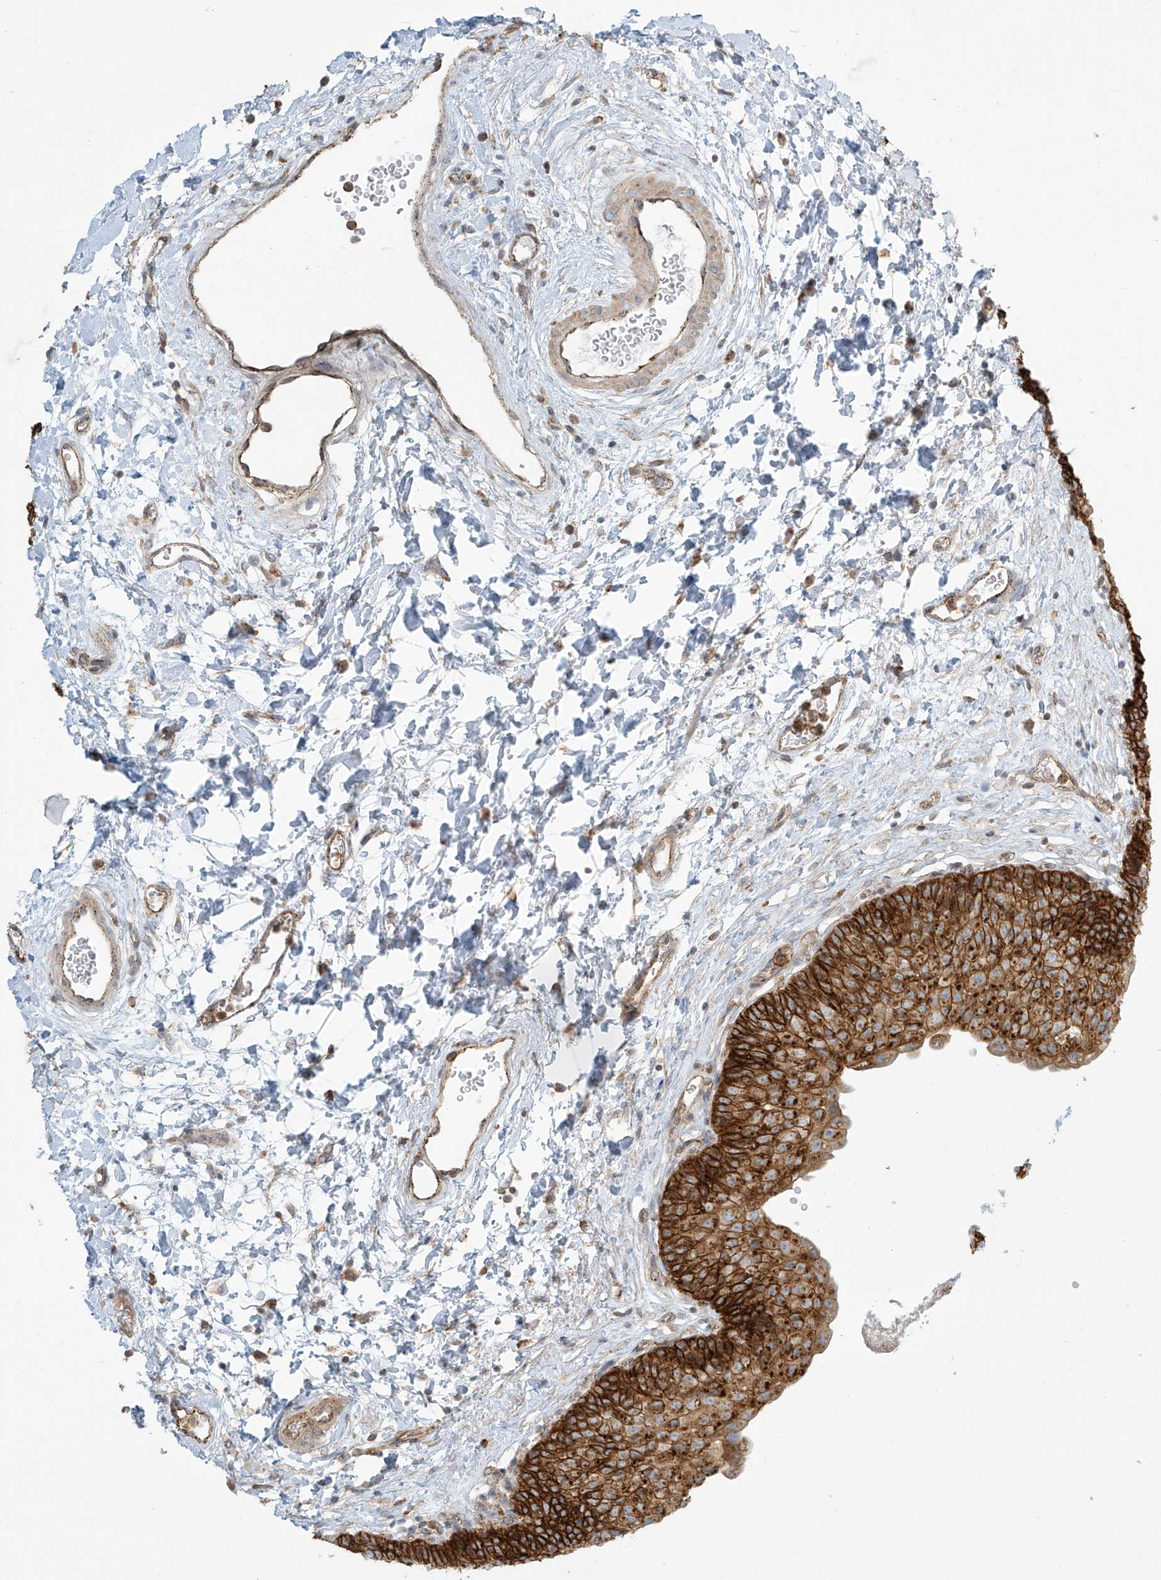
{"staining": {"intensity": "strong", "quantity": ">75%", "location": "cytoplasmic/membranous"}, "tissue": "urinary bladder", "cell_type": "Urothelial cells", "image_type": "normal", "snomed": [{"axis": "morphology", "description": "Normal tissue, NOS"}, {"axis": "topography", "description": "Urinary bladder"}], "caption": "Urinary bladder was stained to show a protein in brown. There is high levels of strong cytoplasmic/membranous positivity in about >75% of urothelial cells. (DAB IHC, brown staining for protein, blue staining for nuclei).", "gene": "LZTS3", "patient": {"sex": "male", "age": 51}}